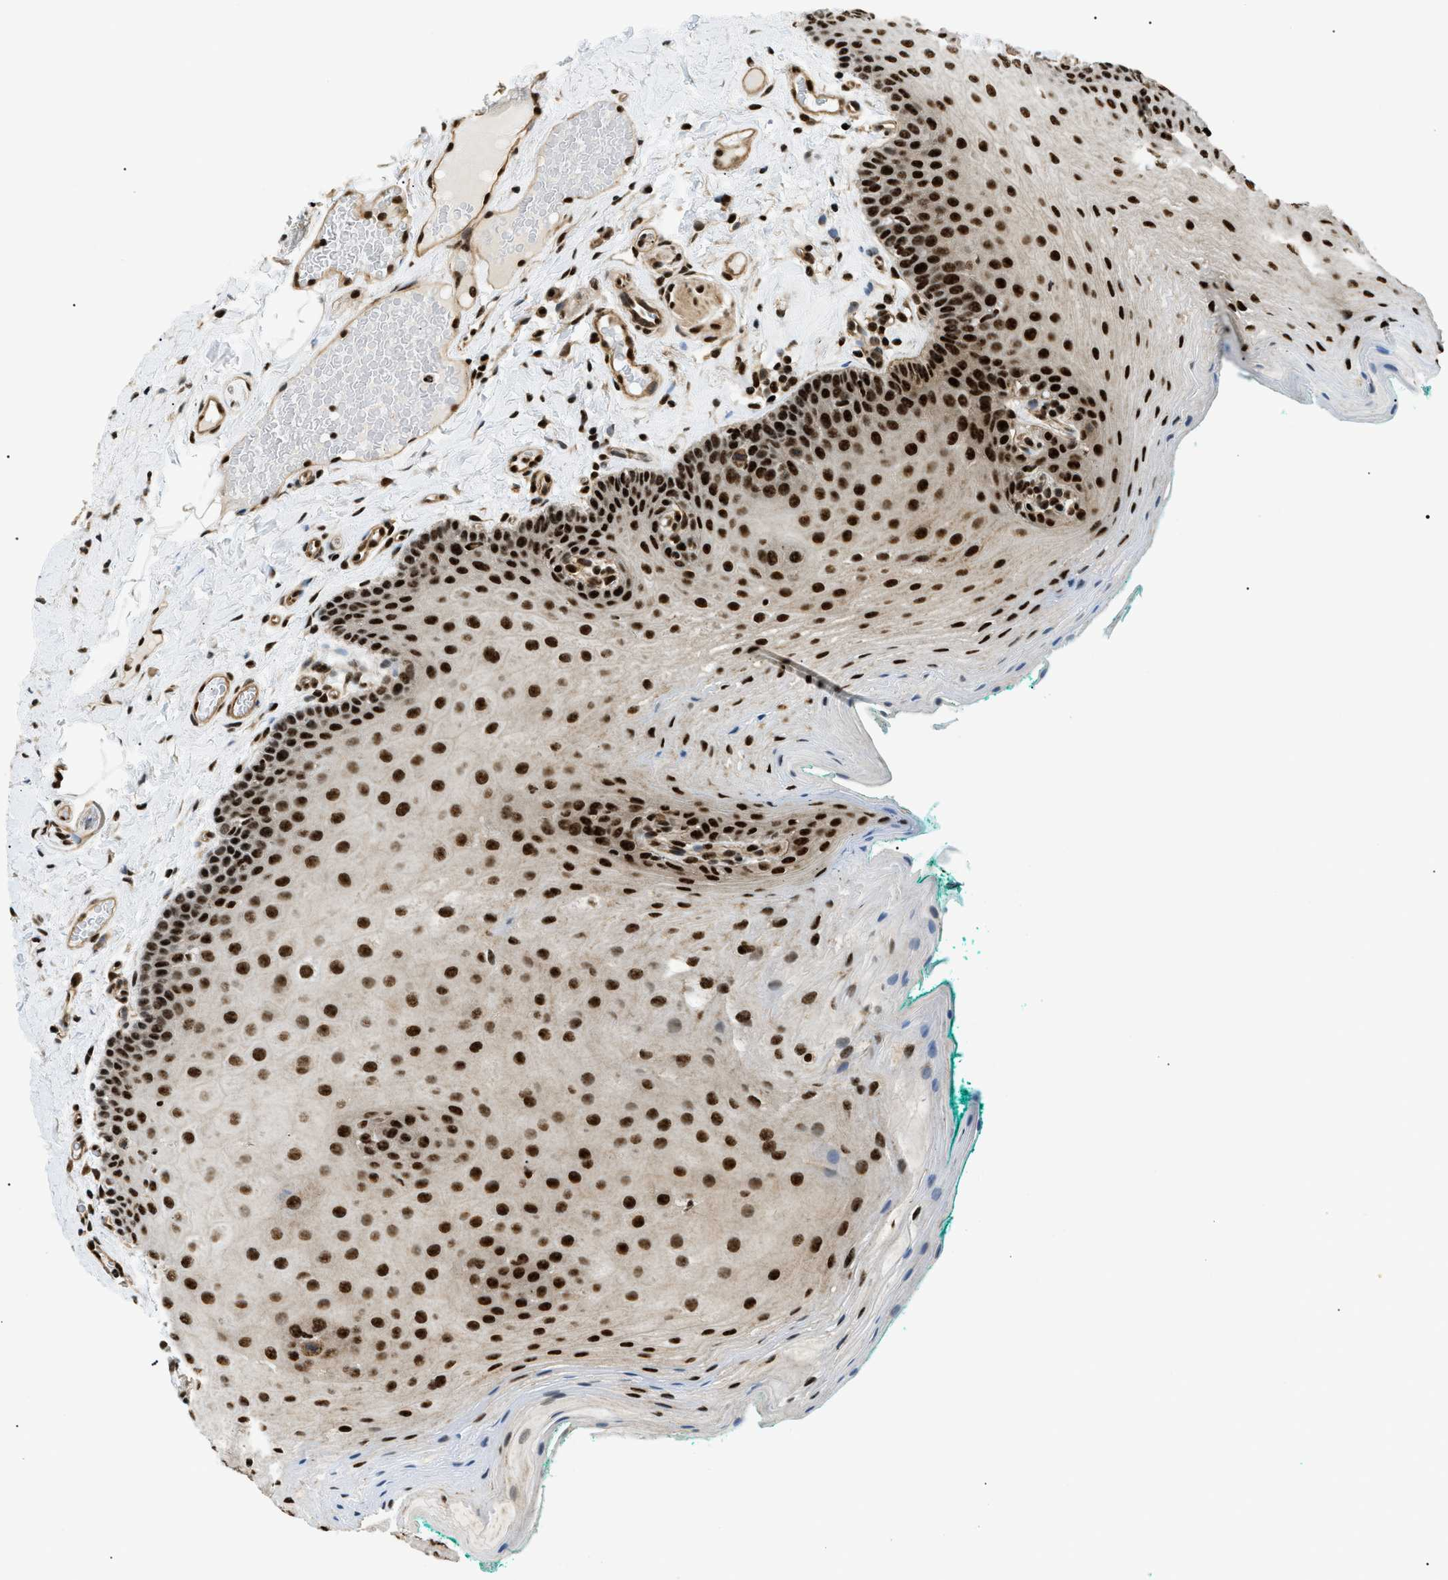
{"staining": {"intensity": "strong", "quantity": ">75%", "location": "nuclear"}, "tissue": "oral mucosa", "cell_type": "Squamous epithelial cells", "image_type": "normal", "snomed": [{"axis": "morphology", "description": "Normal tissue, NOS"}, {"axis": "topography", "description": "Oral tissue"}], "caption": "This histopathology image demonstrates immunohistochemistry staining of normal human oral mucosa, with high strong nuclear positivity in approximately >75% of squamous epithelial cells.", "gene": "CWC25", "patient": {"sex": "male", "age": 58}}